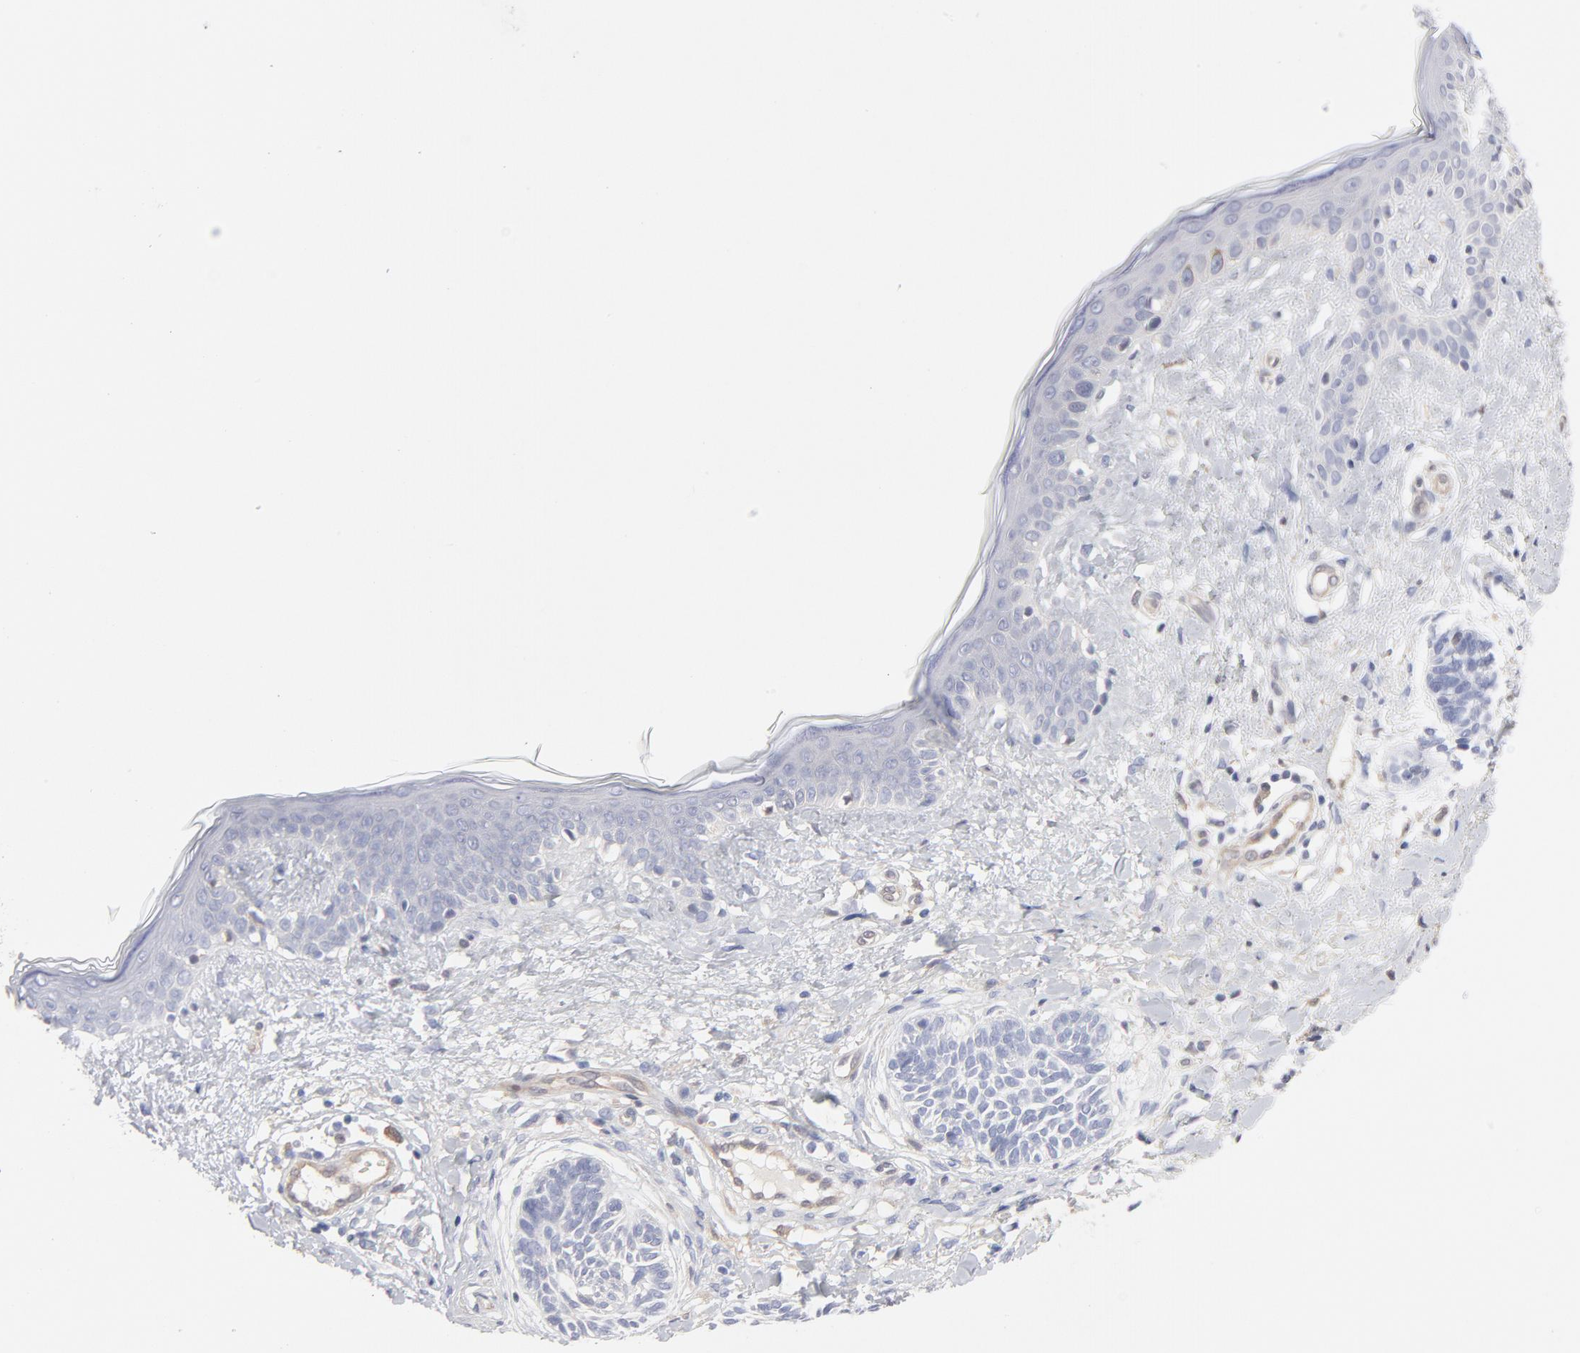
{"staining": {"intensity": "negative", "quantity": "none", "location": "none"}, "tissue": "skin cancer", "cell_type": "Tumor cells", "image_type": "cancer", "snomed": [{"axis": "morphology", "description": "Normal tissue, NOS"}, {"axis": "morphology", "description": "Basal cell carcinoma"}, {"axis": "topography", "description": "Skin"}], "caption": "Skin cancer was stained to show a protein in brown. There is no significant expression in tumor cells.", "gene": "ARRB1", "patient": {"sex": "male", "age": 63}}